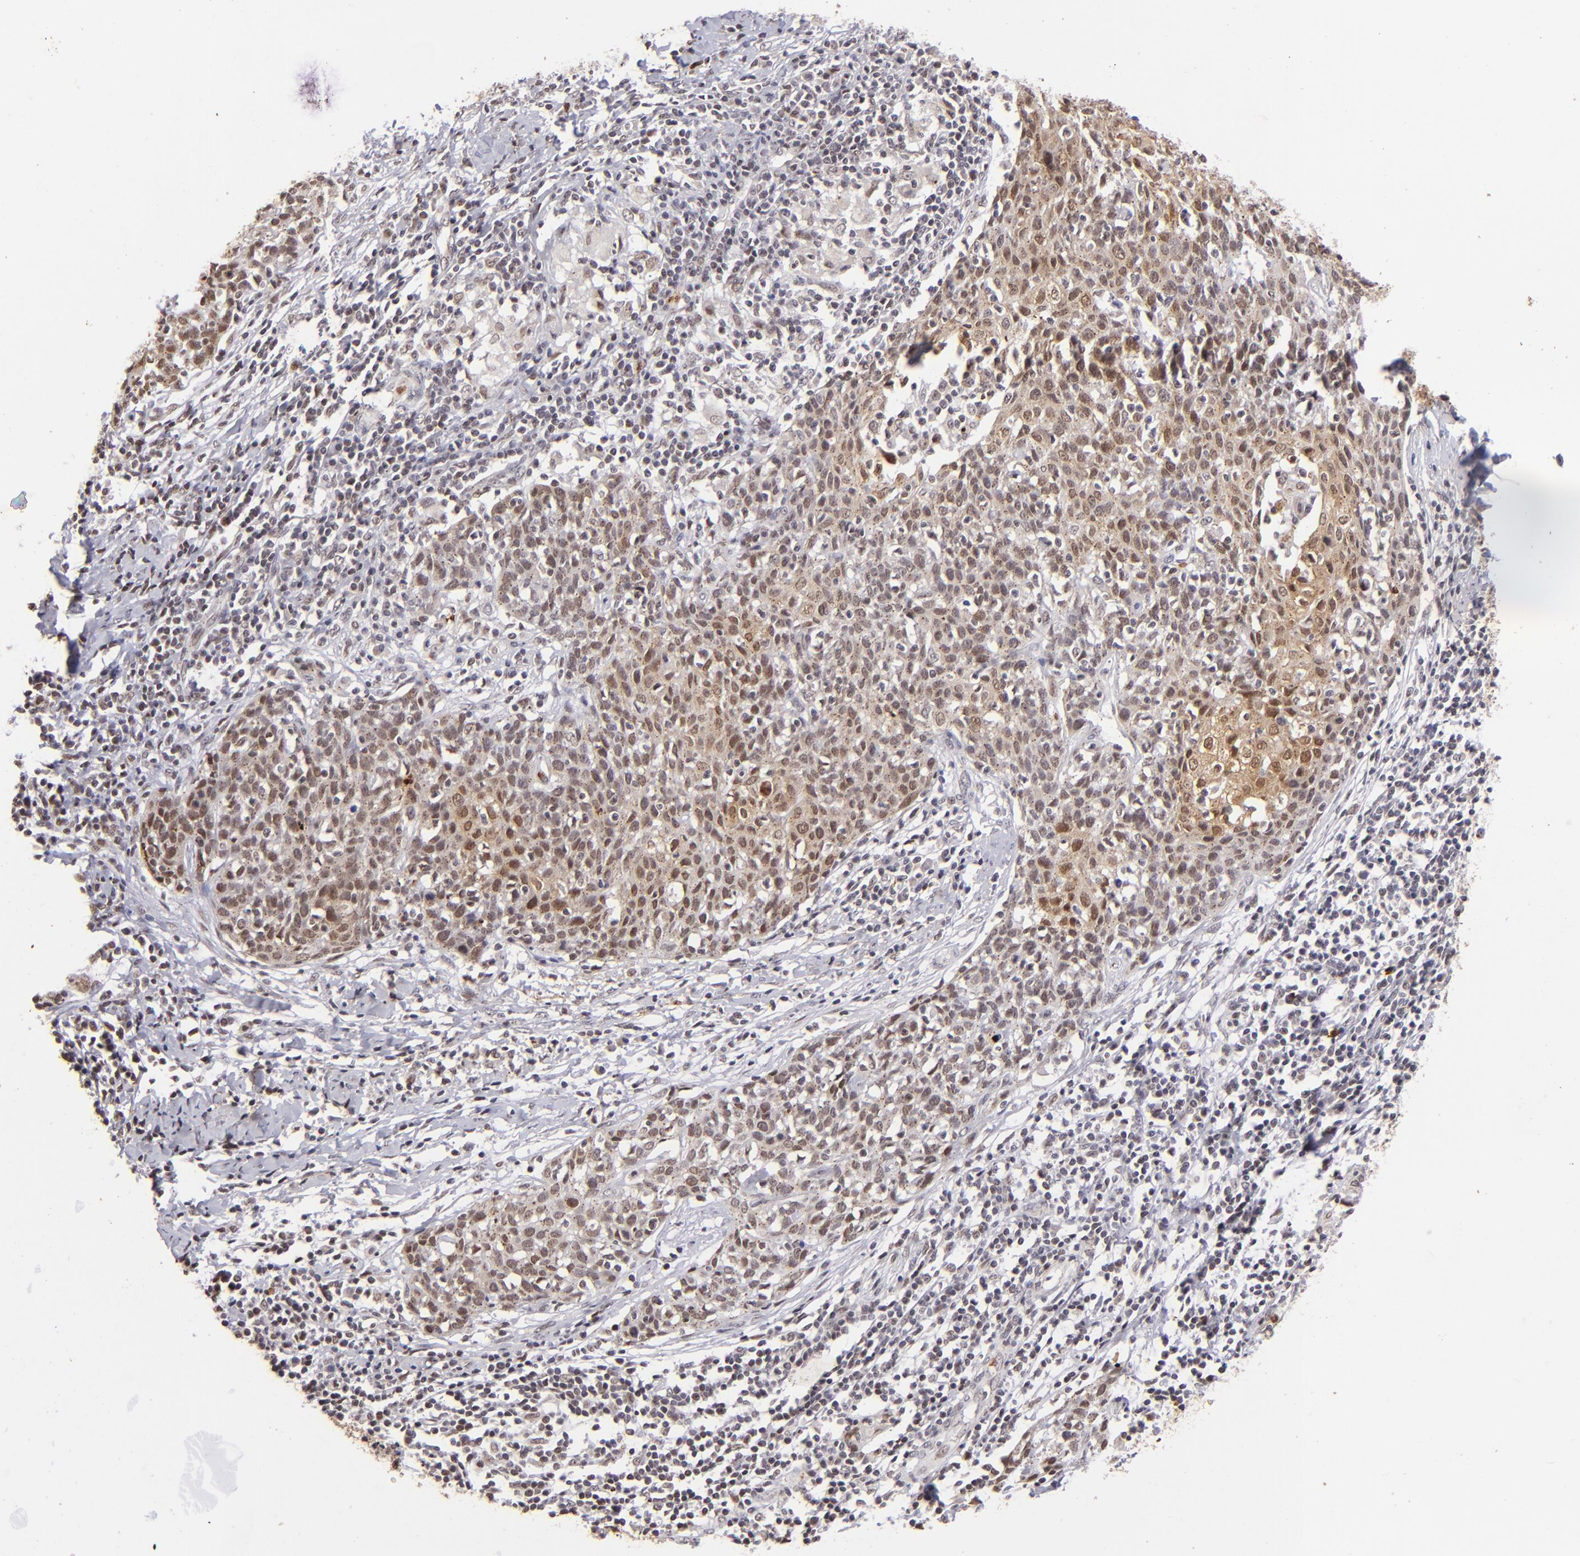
{"staining": {"intensity": "moderate", "quantity": "25%-75%", "location": "cytoplasmic/membranous,nuclear"}, "tissue": "cervical cancer", "cell_type": "Tumor cells", "image_type": "cancer", "snomed": [{"axis": "morphology", "description": "Squamous cell carcinoma, NOS"}, {"axis": "topography", "description": "Cervix"}], "caption": "Cervical cancer stained with DAB IHC displays medium levels of moderate cytoplasmic/membranous and nuclear expression in approximately 25%-75% of tumor cells. Nuclei are stained in blue.", "gene": "RXRG", "patient": {"sex": "female", "age": 38}}